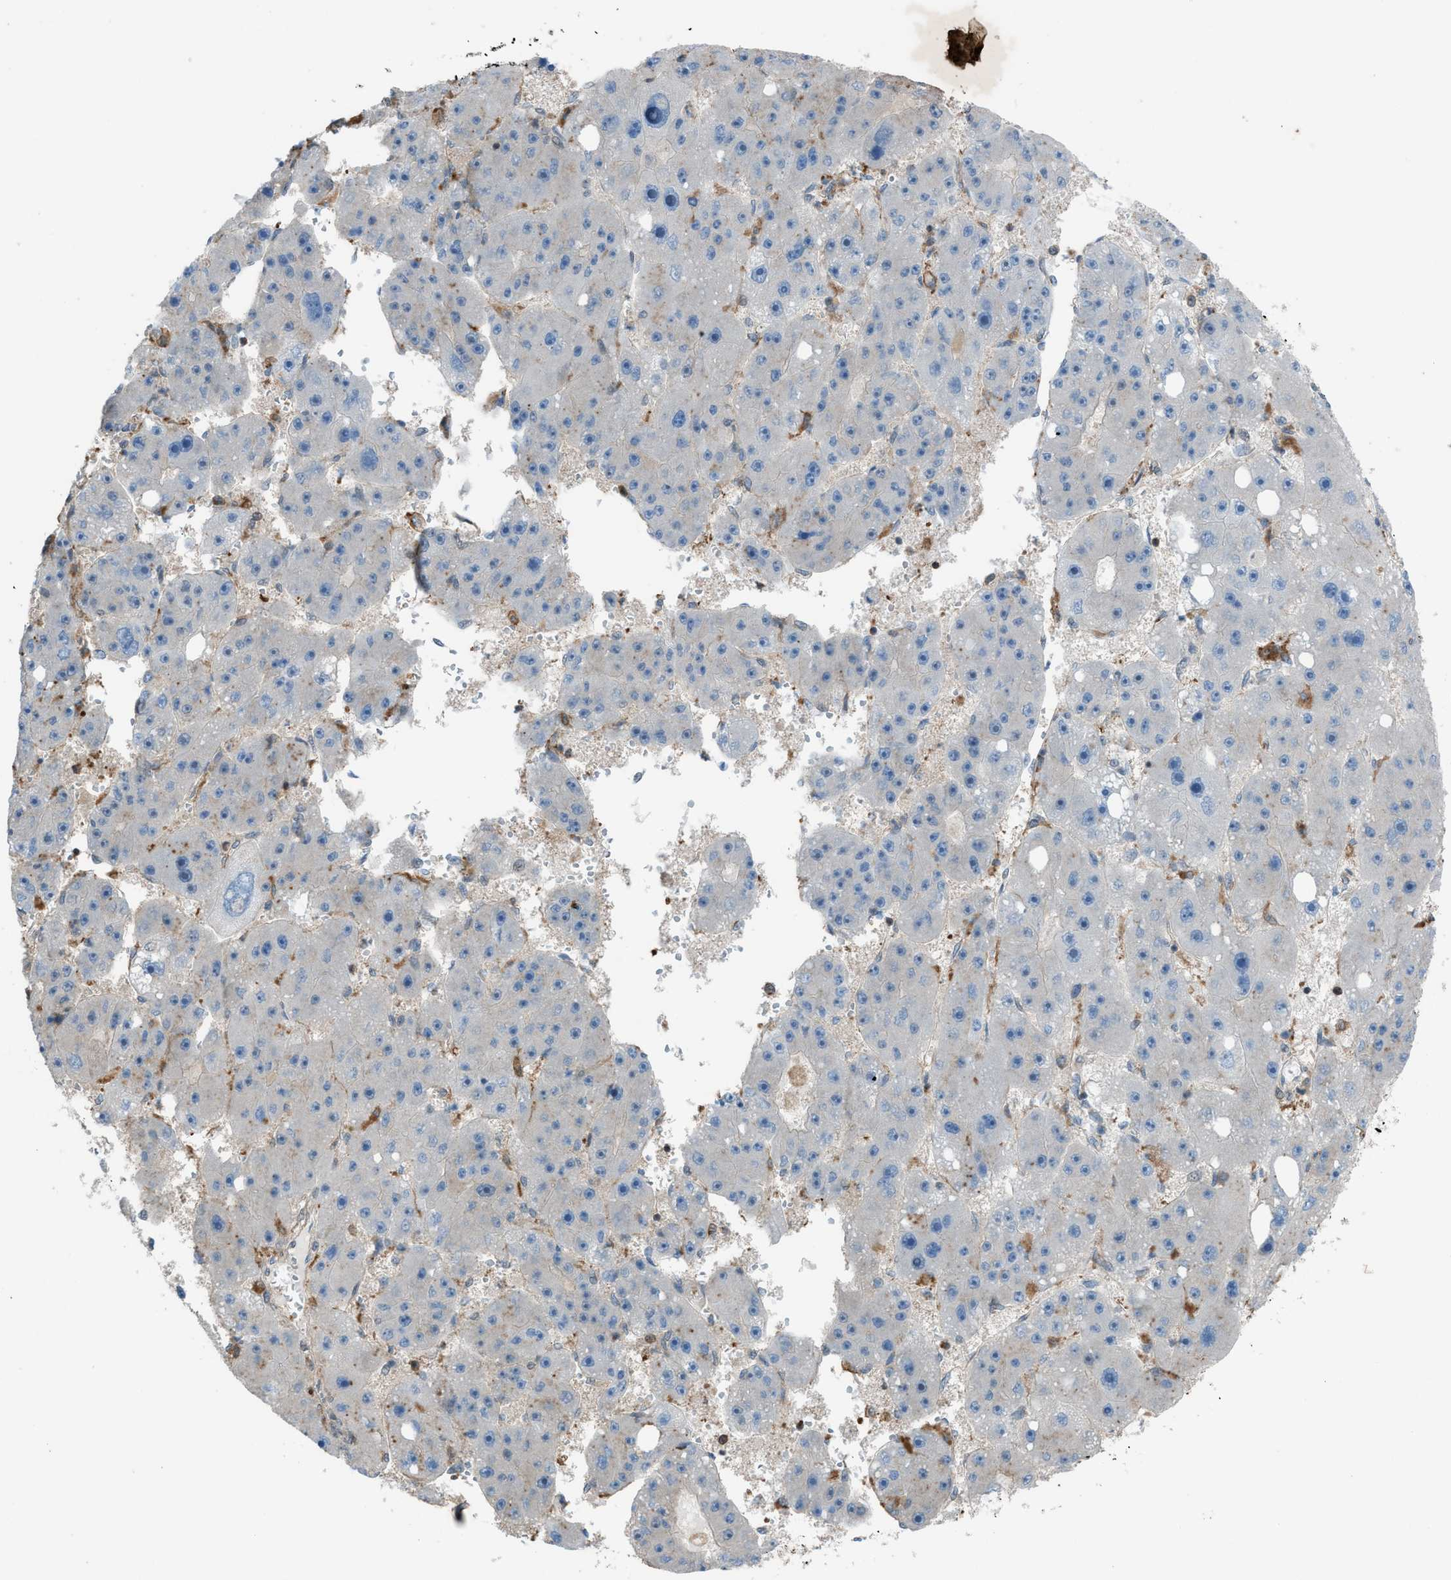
{"staining": {"intensity": "negative", "quantity": "none", "location": "none"}, "tissue": "liver cancer", "cell_type": "Tumor cells", "image_type": "cancer", "snomed": [{"axis": "morphology", "description": "Carcinoma, Hepatocellular, NOS"}, {"axis": "topography", "description": "Liver"}], "caption": "An immunohistochemistry (IHC) histopathology image of hepatocellular carcinoma (liver) is shown. There is no staining in tumor cells of hepatocellular carcinoma (liver).", "gene": "DYRK1A", "patient": {"sex": "female", "age": 61}}